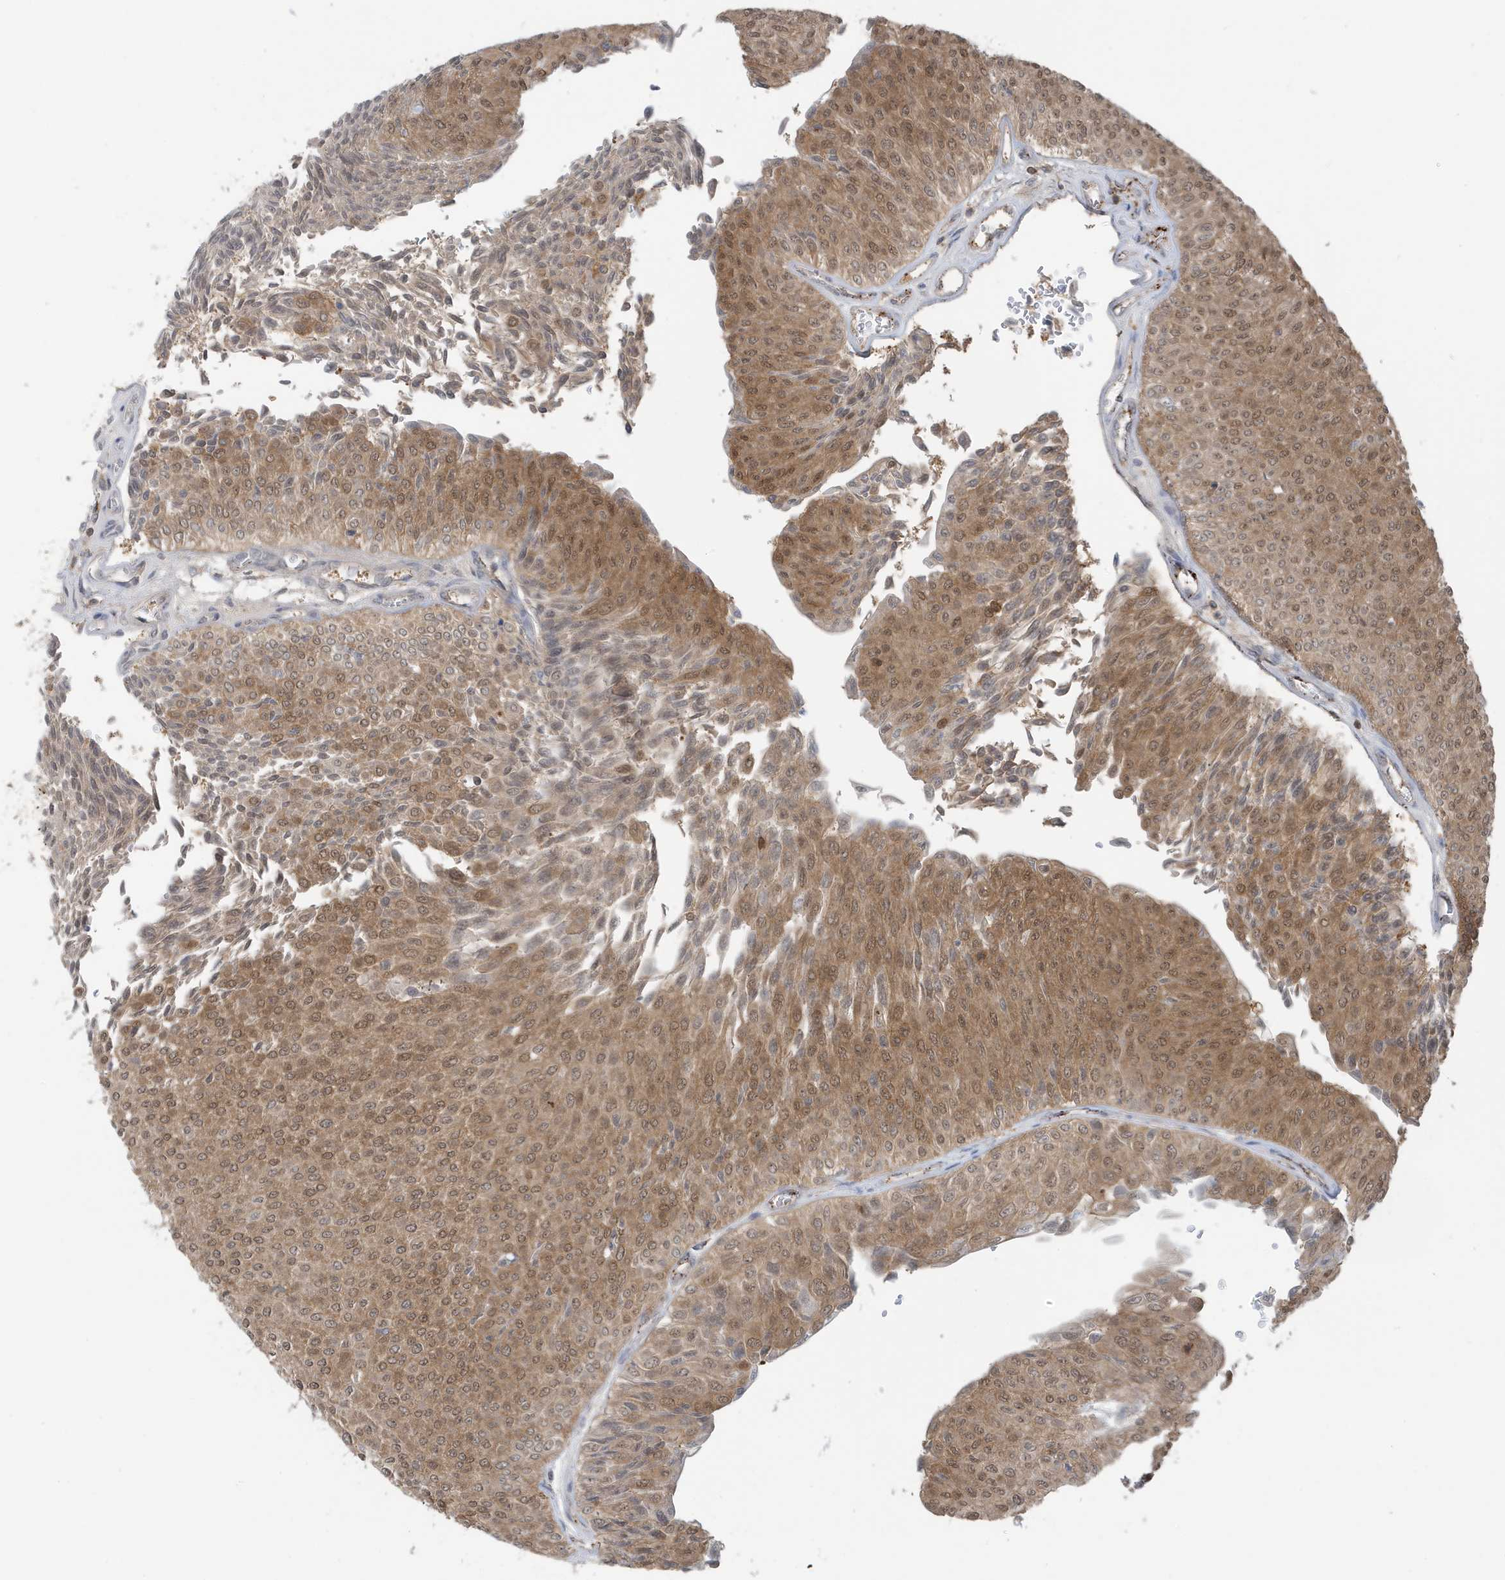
{"staining": {"intensity": "moderate", "quantity": ">75%", "location": "cytoplasmic/membranous,nuclear"}, "tissue": "urothelial cancer", "cell_type": "Tumor cells", "image_type": "cancer", "snomed": [{"axis": "morphology", "description": "Urothelial carcinoma, Low grade"}, {"axis": "topography", "description": "Urinary bladder"}], "caption": "Human urothelial cancer stained with a protein marker exhibits moderate staining in tumor cells.", "gene": "OGA", "patient": {"sex": "male", "age": 78}}